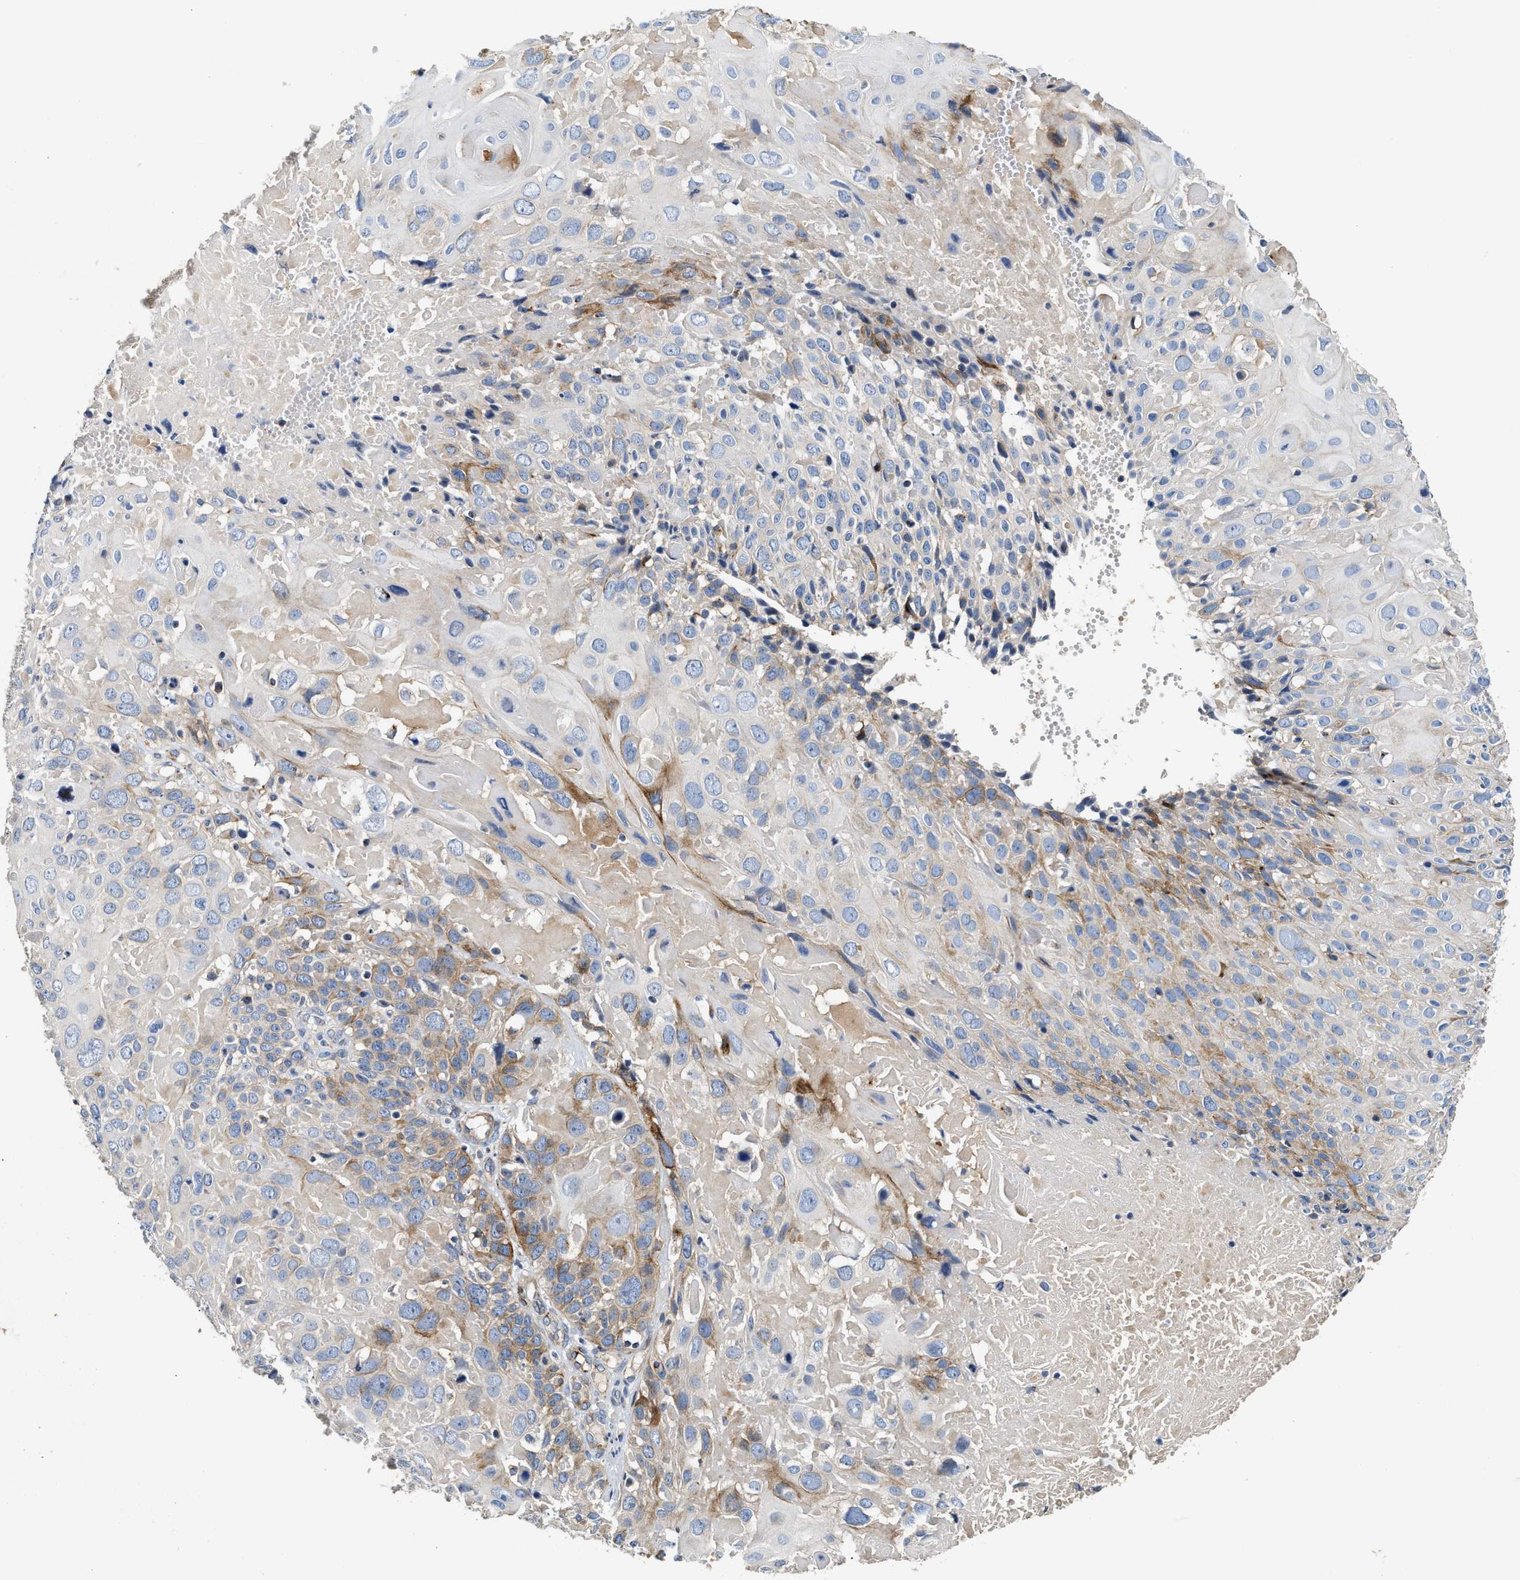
{"staining": {"intensity": "moderate", "quantity": "<25%", "location": "cytoplasmic/membranous"}, "tissue": "cervical cancer", "cell_type": "Tumor cells", "image_type": "cancer", "snomed": [{"axis": "morphology", "description": "Squamous cell carcinoma, NOS"}, {"axis": "topography", "description": "Cervix"}], "caption": "Protein expression analysis of human cervical cancer reveals moderate cytoplasmic/membranous positivity in approximately <25% of tumor cells. (Brightfield microscopy of DAB IHC at high magnification).", "gene": "IL17RC", "patient": {"sex": "female", "age": 74}}